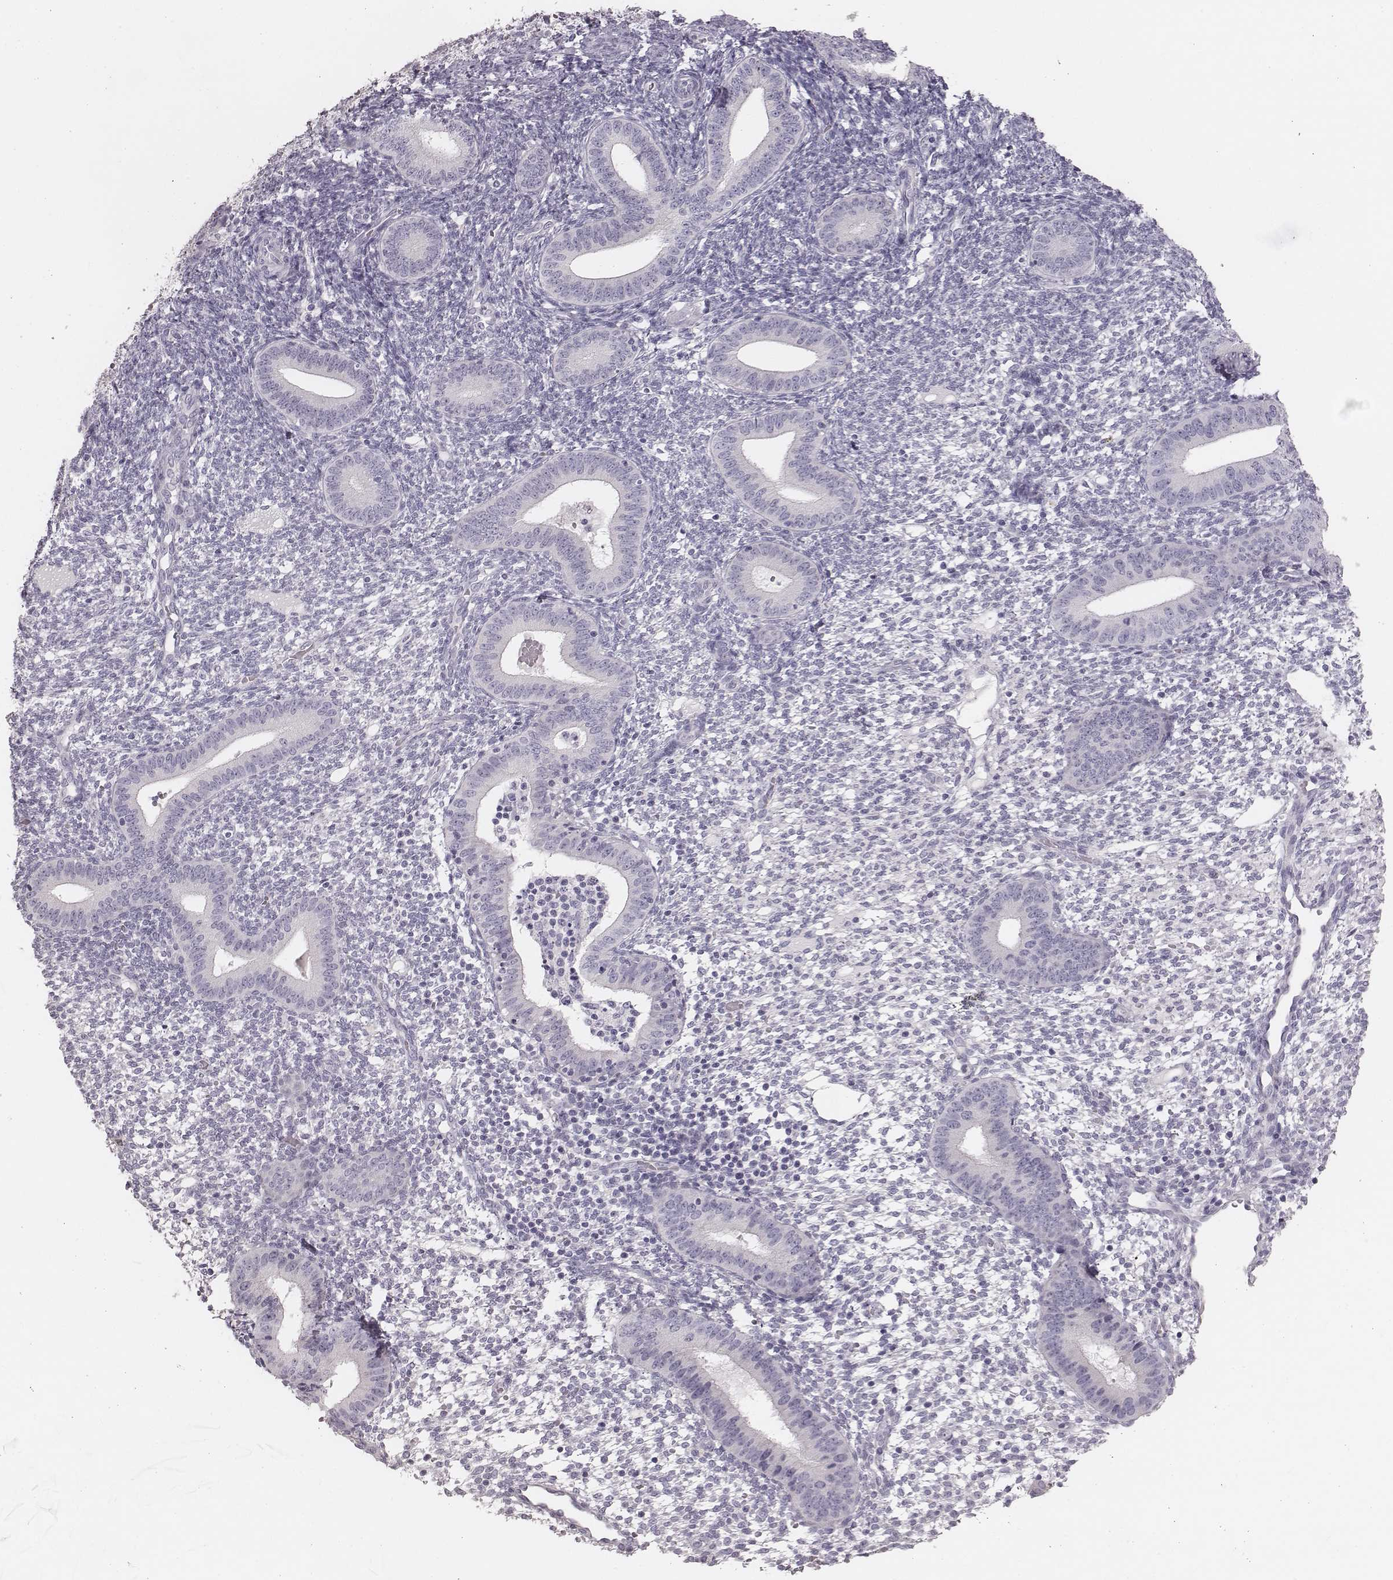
{"staining": {"intensity": "negative", "quantity": "none", "location": "none"}, "tissue": "endometrium", "cell_type": "Cells in endometrial stroma", "image_type": "normal", "snomed": [{"axis": "morphology", "description": "Normal tissue, NOS"}, {"axis": "topography", "description": "Endometrium"}], "caption": "A photomicrograph of endometrium stained for a protein displays no brown staining in cells in endometrial stroma. (Immunohistochemistry (ihc), brightfield microscopy, high magnification).", "gene": "ZP4", "patient": {"sex": "female", "age": 40}}